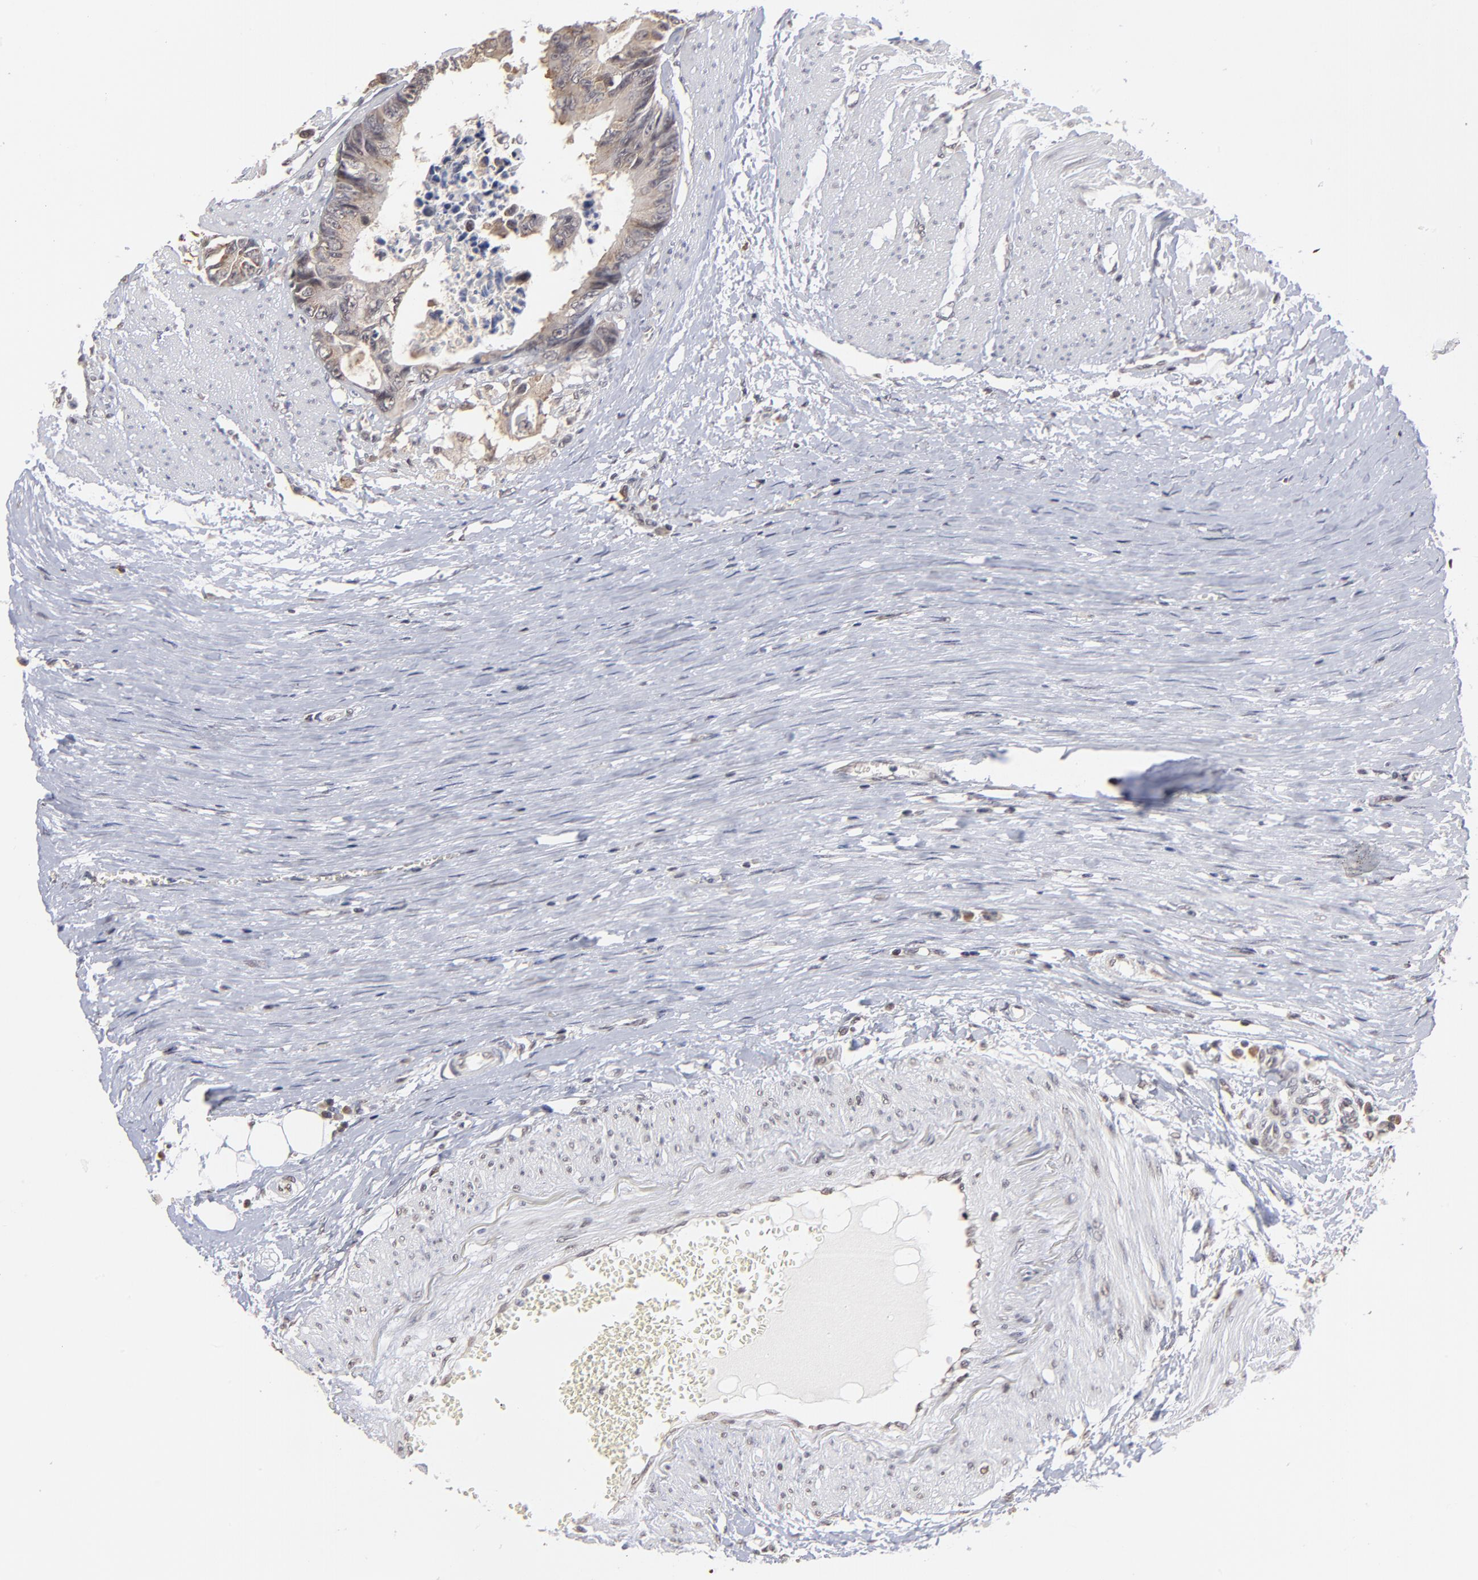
{"staining": {"intensity": "weak", "quantity": "<25%", "location": "cytoplasmic/membranous,nuclear"}, "tissue": "colorectal cancer", "cell_type": "Tumor cells", "image_type": "cancer", "snomed": [{"axis": "morphology", "description": "Adenocarcinoma, NOS"}, {"axis": "topography", "description": "Rectum"}], "caption": "Immunohistochemistry (IHC) histopathology image of human colorectal cancer (adenocarcinoma) stained for a protein (brown), which shows no staining in tumor cells. (Immunohistochemistry (IHC), brightfield microscopy, high magnification).", "gene": "BRPF1", "patient": {"sex": "female", "age": 98}}